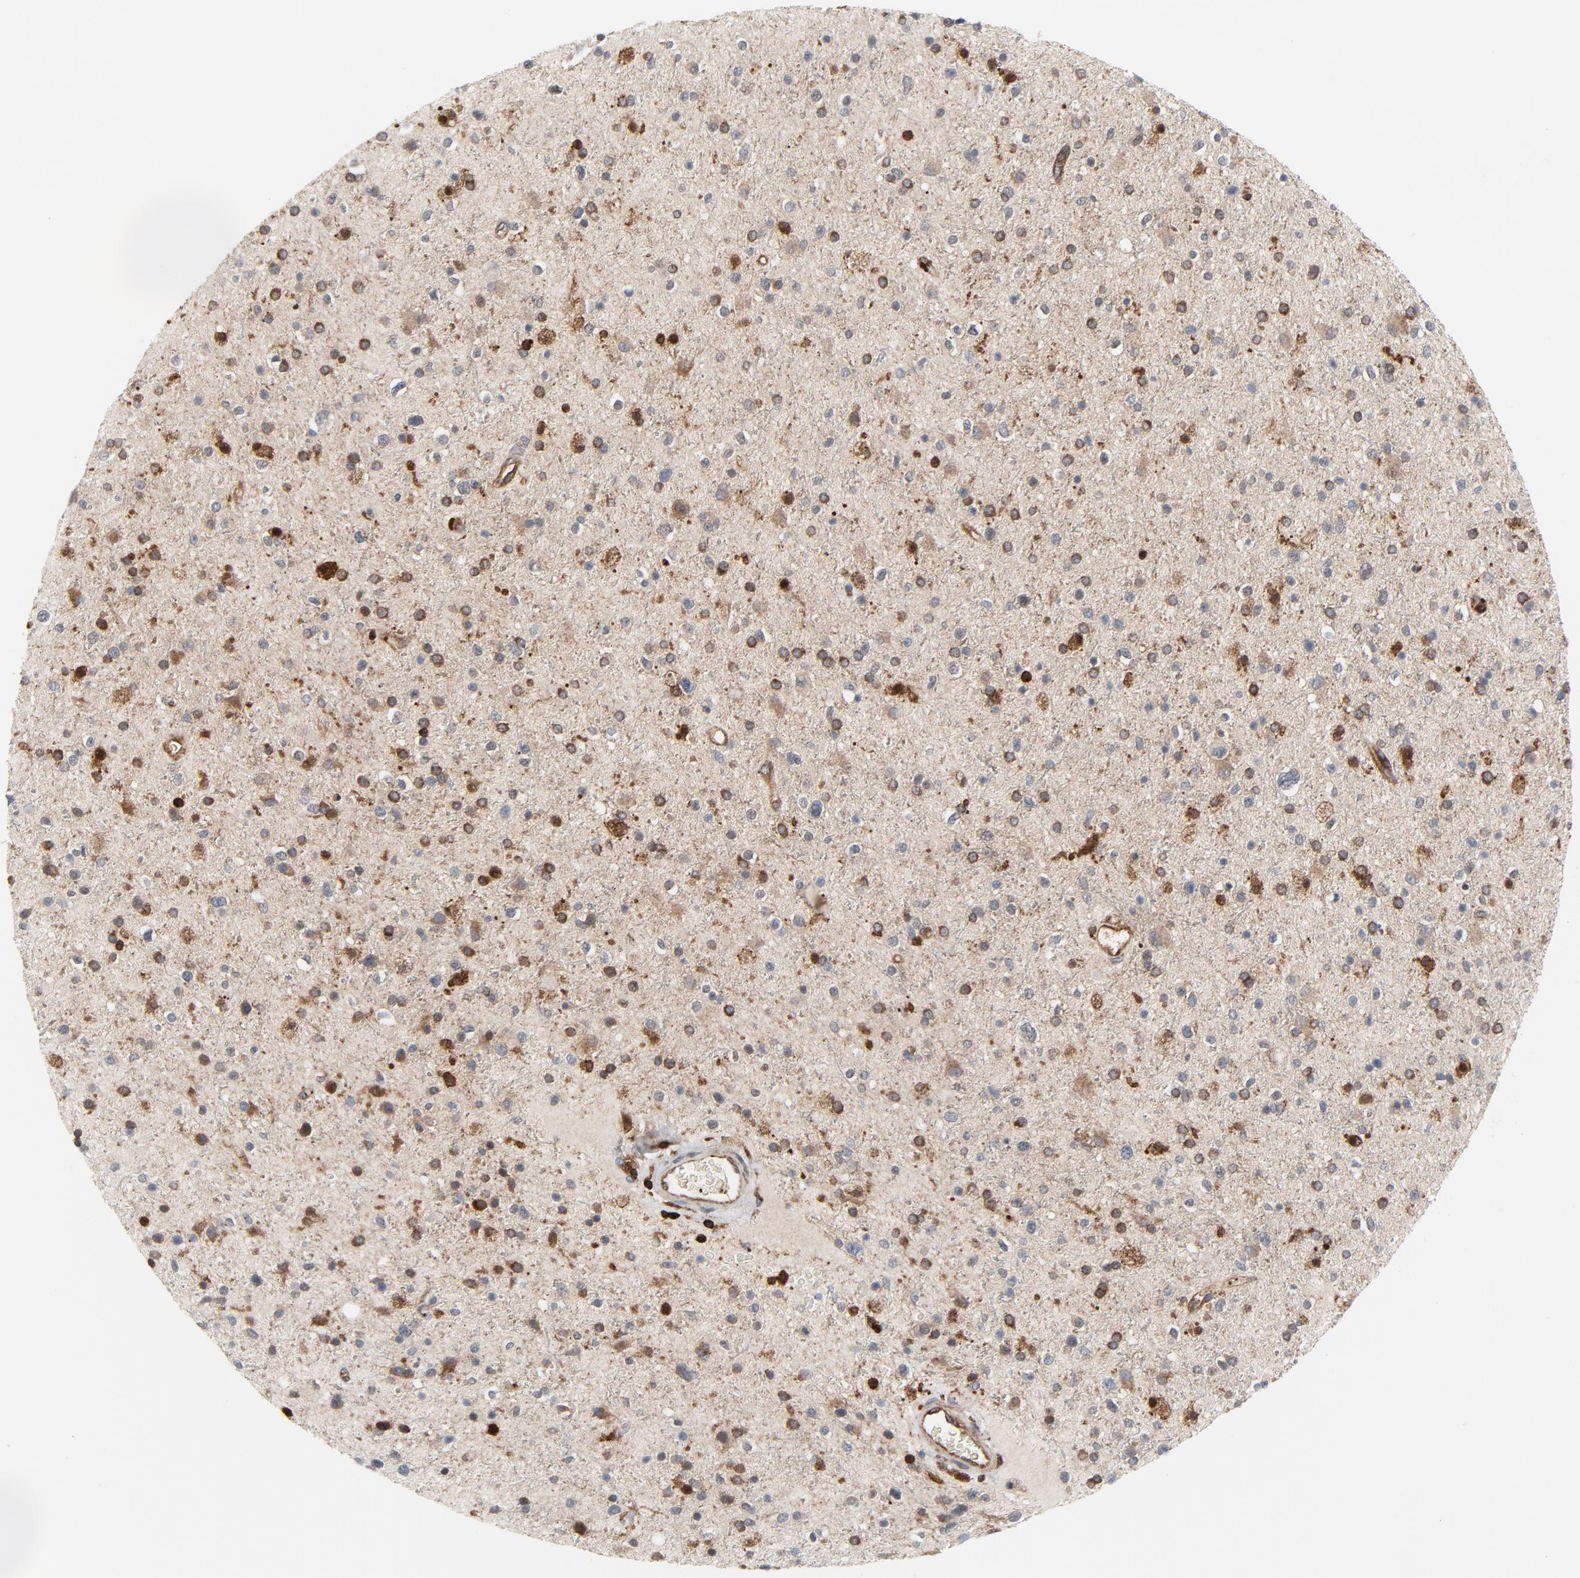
{"staining": {"intensity": "moderate", "quantity": ">75%", "location": "cytoplasmic/membranous"}, "tissue": "glioma", "cell_type": "Tumor cells", "image_type": "cancer", "snomed": [{"axis": "morphology", "description": "Glioma, malignant, High grade"}, {"axis": "topography", "description": "Brain"}], "caption": "Protein staining reveals moderate cytoplasmic/membranous staining in approximately >75% of tumor cells in high-grade glioma (malignant). The protein of interest is shown in brown color, while the nuclei are stained blue.", "gene": "YES1", "patient": {"sex": "male", "age": 33}}